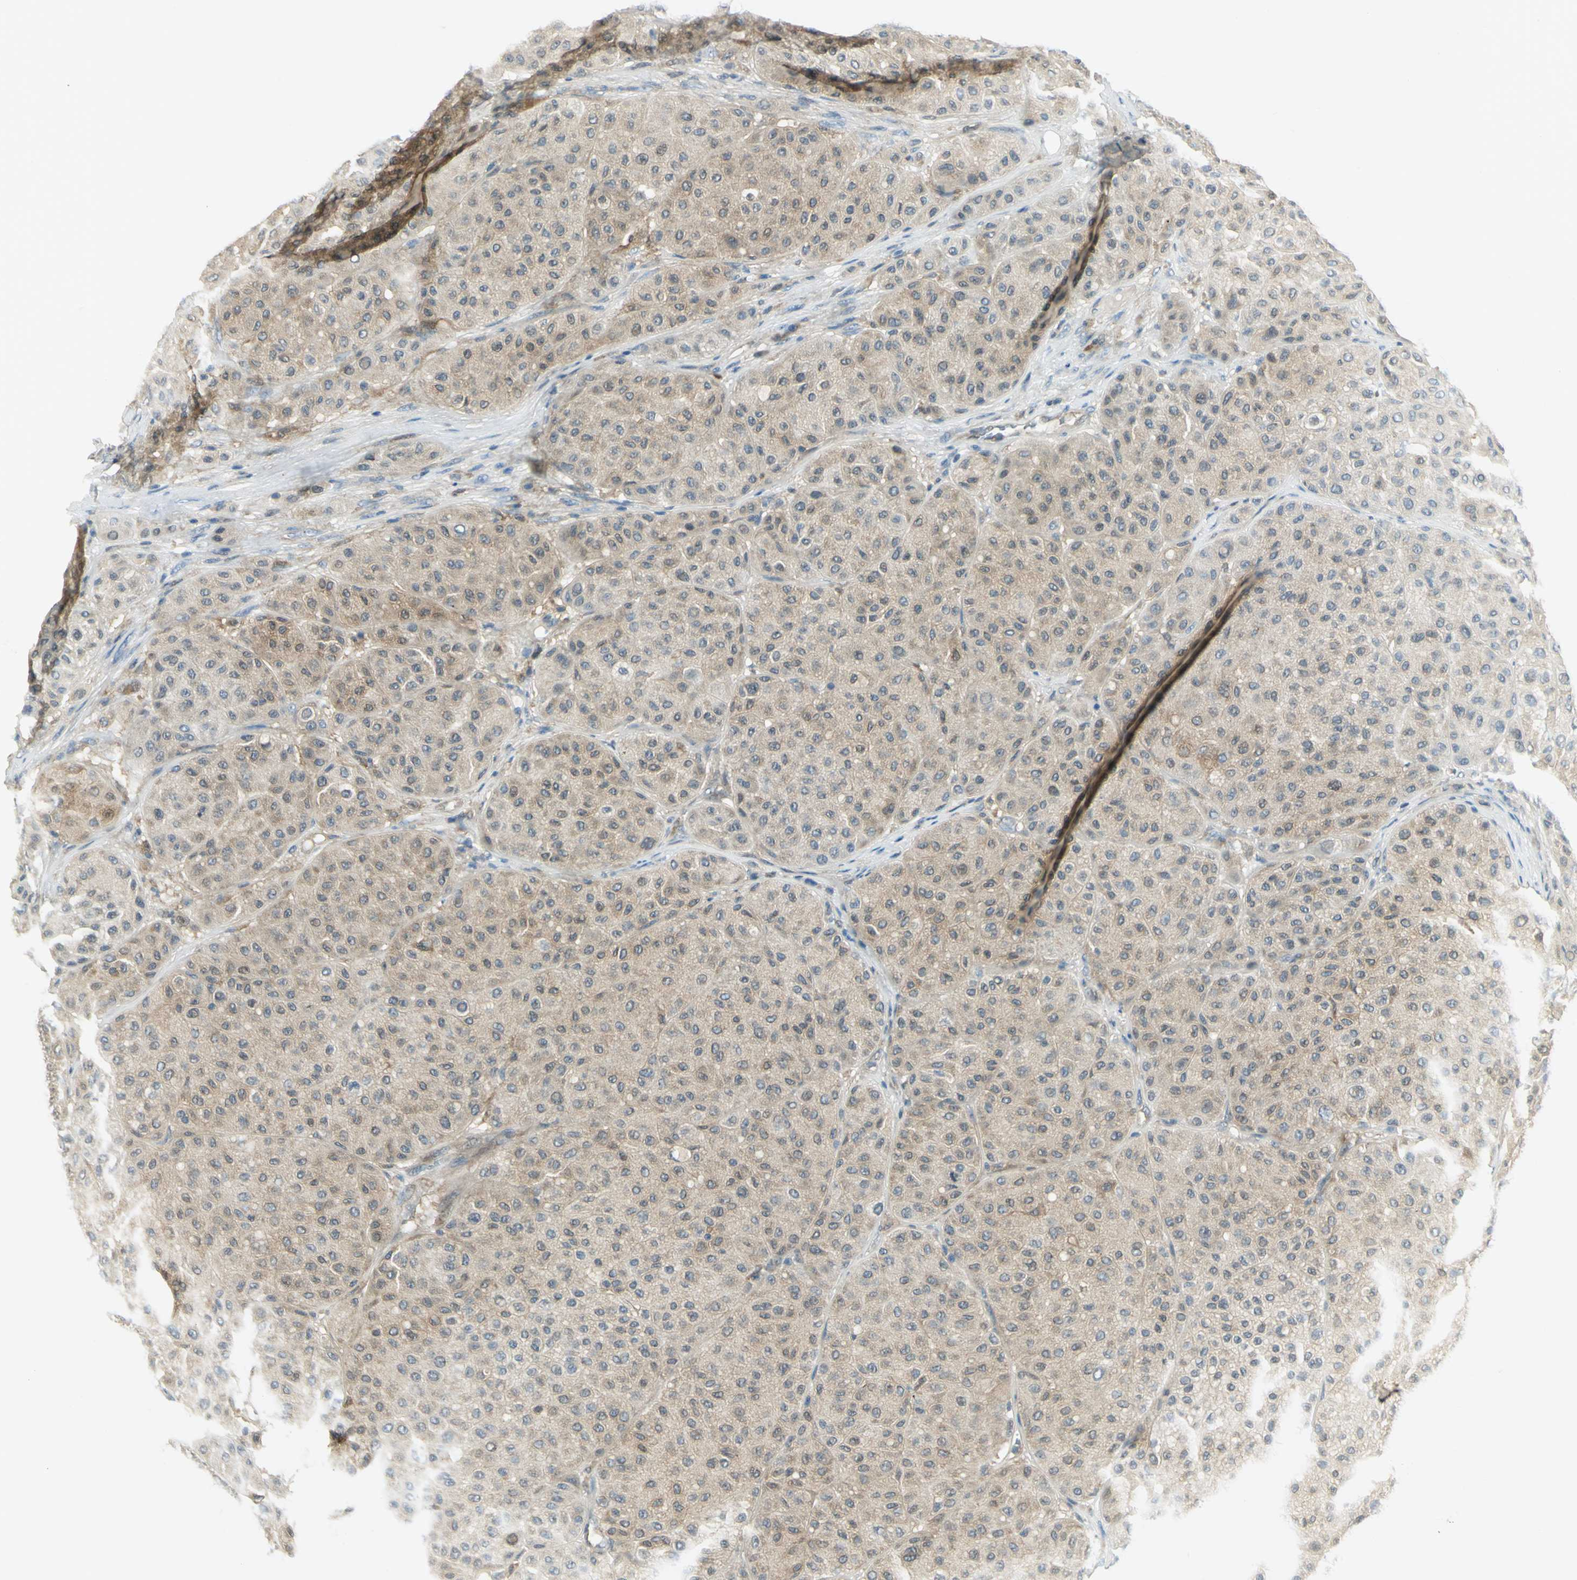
{"staining": {"intensity": "moderate", "quantity": ">75%", "location": "cytoplasmic/membranous"}, "tissue": "melanoma", "cell_type": "Tumor cells", "image_type": "cancer", "snomed": [{"axis": "morphology", "description": "Normal tissue, NOS"}, {"axis": "morphology", "description": "Malignant melanoma, Metastatic site"}, {"axis": "topography", "description": "Skin"}], "caption": "Moderate cytoplasmic/membranous expression for a protein is identified in about >75% of tumor cells of melanoma using immunohistochemistry (IHC).", "gene": "FYN", "patient": {"sex": "male", "age": 41}}